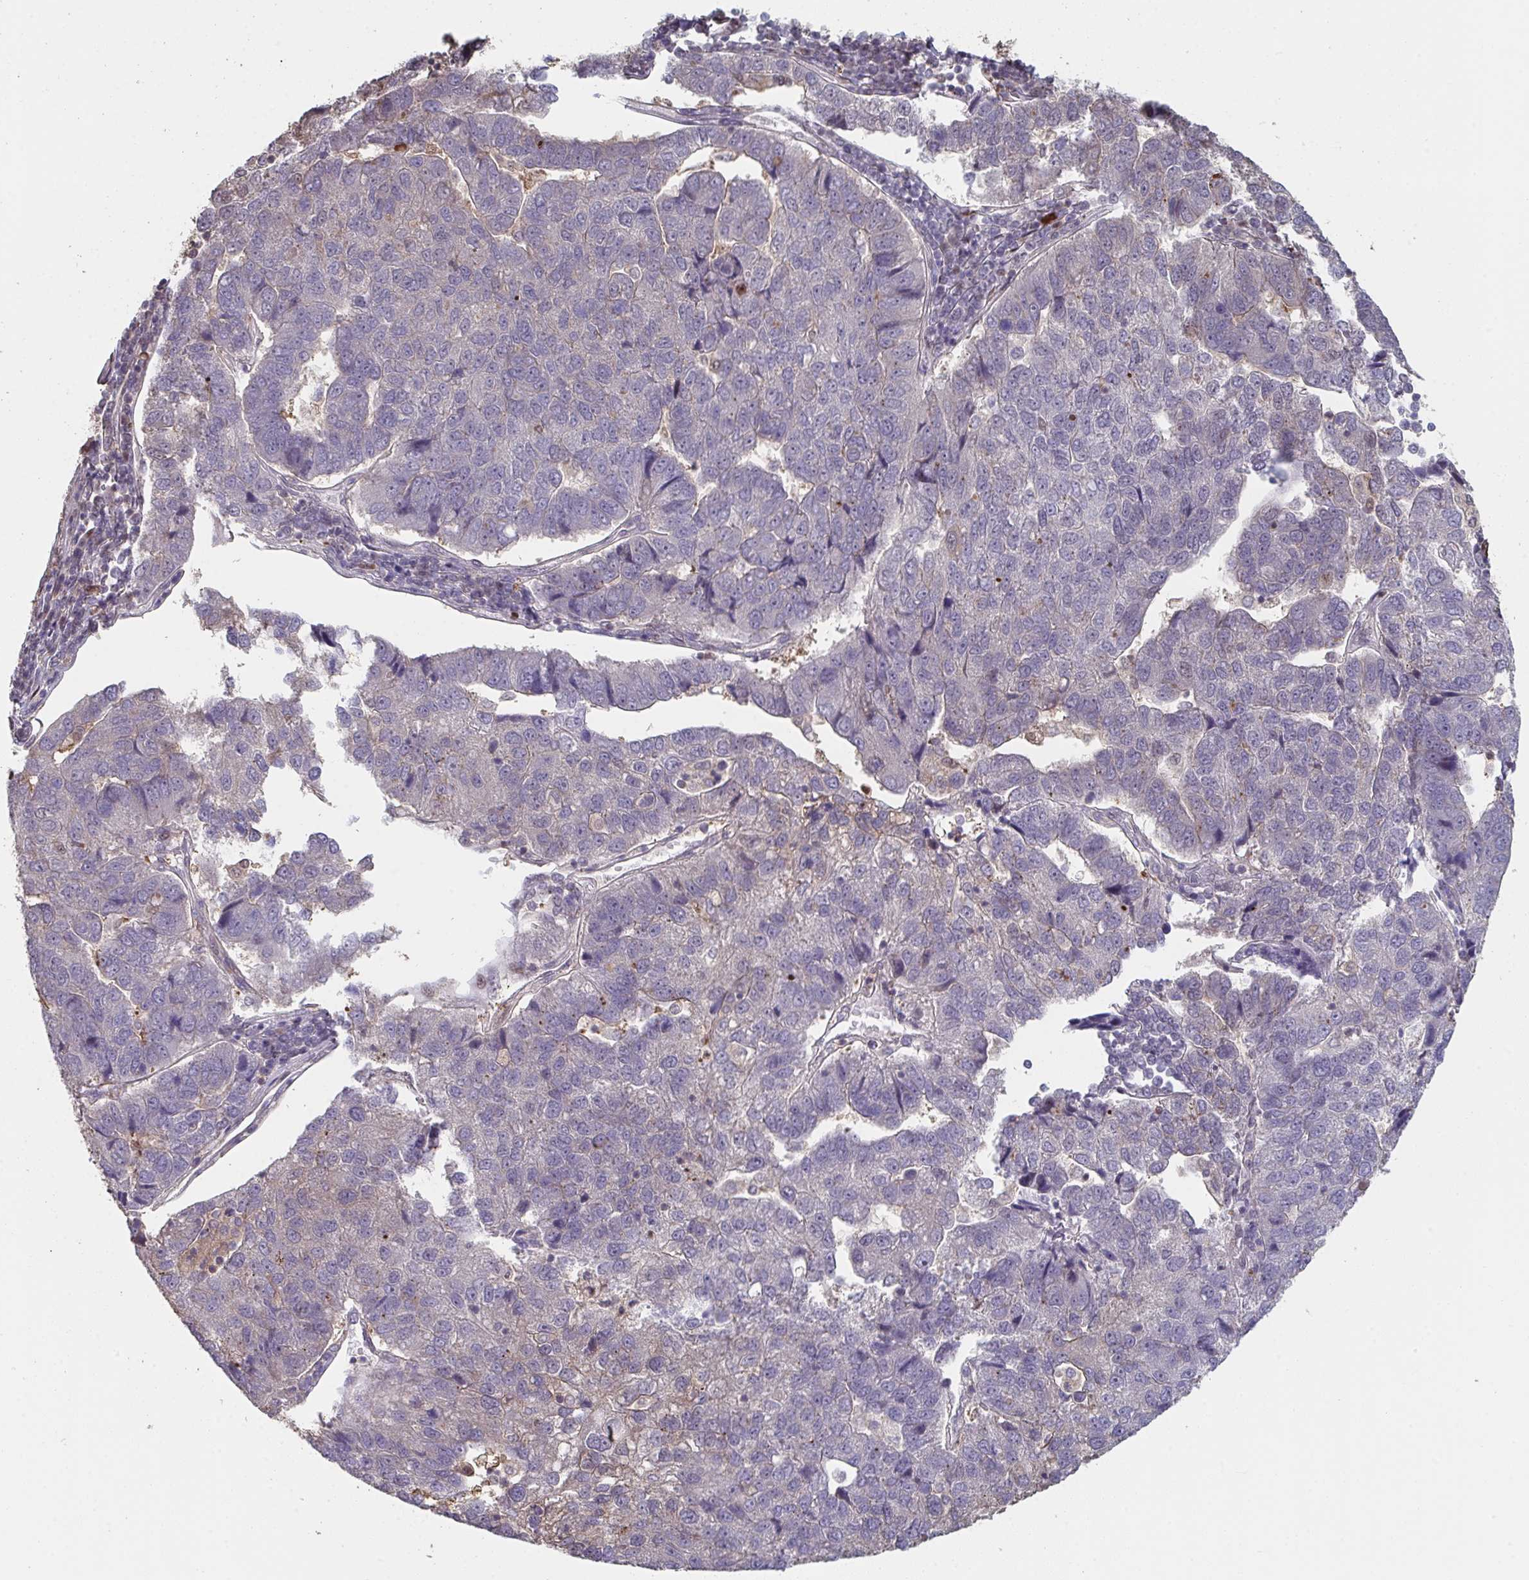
{"staining": {"intensity": "negative", "quantity": "none", "location": "none"}, "tissue": "pancreatic cancer", "cell_type": "Tumor cells", "image_type": "cancer", "snomed": [{"axis": "morphology", "description": "Adenocarcinoma, NOS"}, {"axis": "topography", "description": "Pancreas"}], "caption": "IHC micrograph of neoplastic tissue: human pancreatic cancer (adenocarcinoma) stained with DAB (3,3'-diaminobenzidine) displays no significant protein staining in tumor cells.", "gene": "ACD", "patient": {"sex": "female", "age": 61}}